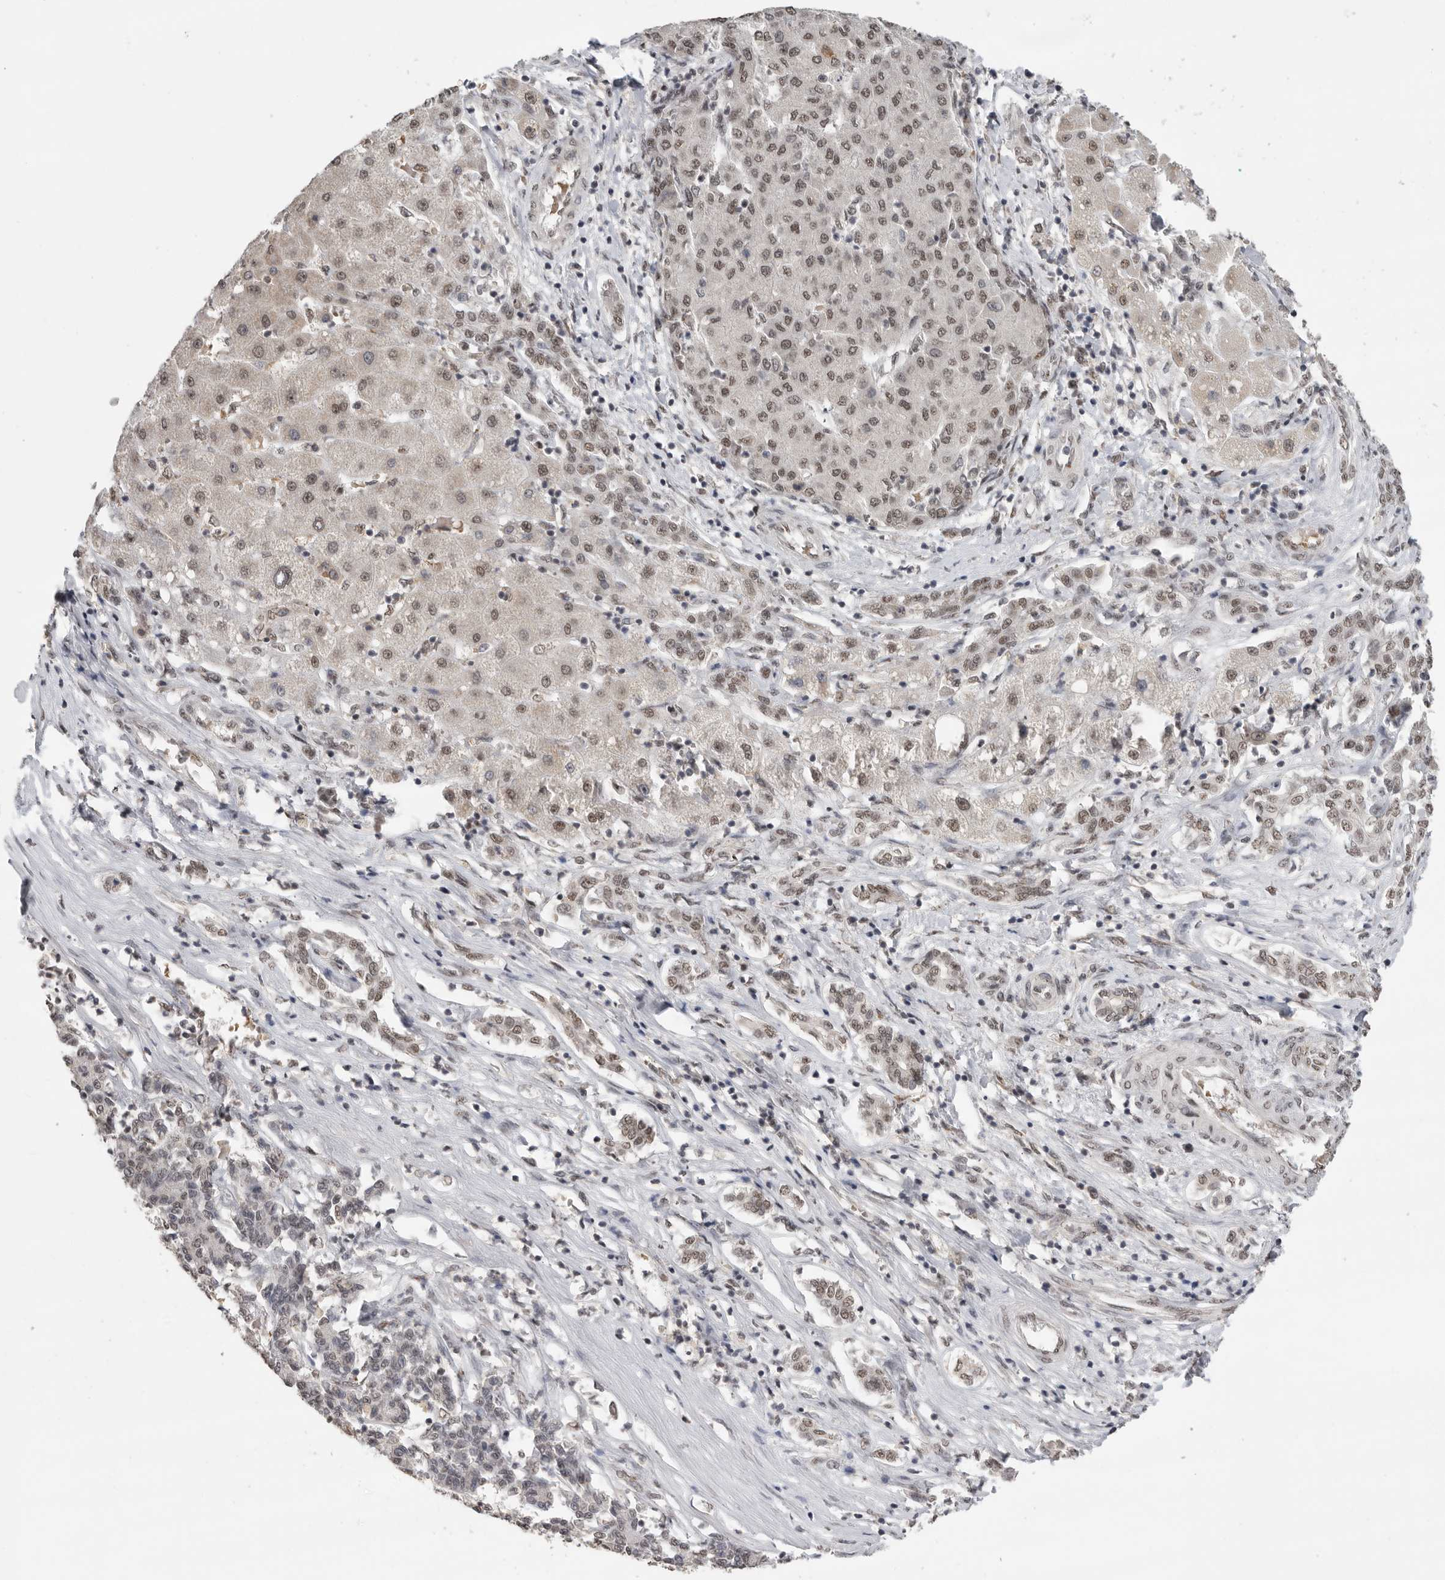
{"staining": {"intensity": "weak", "quantity": "25%-75%", "location": "nuclear"}, "tissue": "liver cancer", "cell_type": "Tumor cells", "image_type": "cancer", "snomed": [{"axis": "morphology", "description": "Carcinoma, Hepatocellular, NOS"}, {"axis": "topography", "description": "Liver"}], "caption": "A histopathology image showing weak nuclear positivity in about 25%-75% of tumor cells in liver hepatocellular carcinoma, as visualized by brown immunohistochemical staining.", "gene": "PPP1R10", "patient": {"sex": "male", "age": 65}}